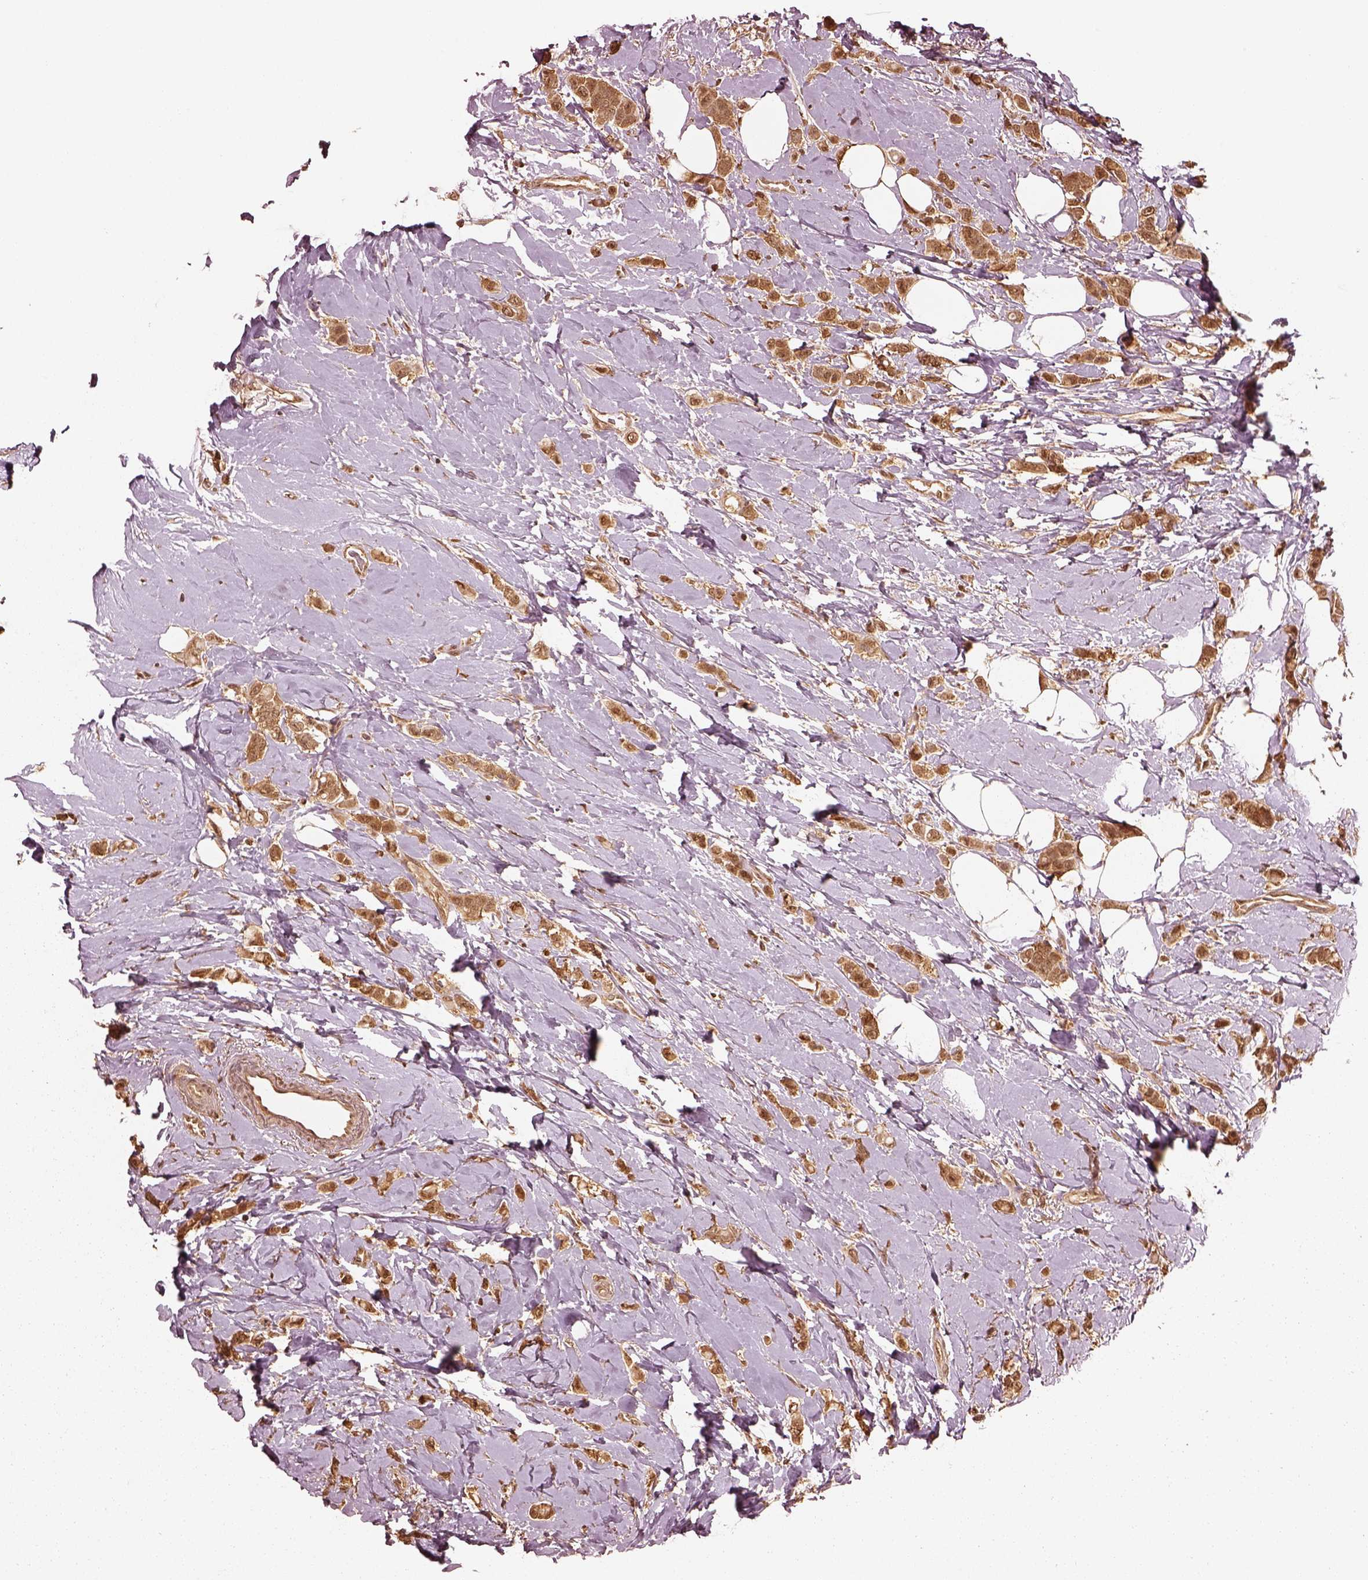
{"staining": {"intensity": "moderate", "quantity": "25%-75%", "location": "cytoplasmic/membranous,nuclear"}, "tissue": "breast cancer", "cell_type": "Tumor cells", "image_type": "cancer", "snomed": [{"axis": "morphology", "description": "Lobular carcinoma"}, {"axis": "topography", "description": "Breast"}], "caption": "Breast lobular carcinoma stained with a protein marker demonstrates moderate staining in tumor cells.", "gene": "PSMC5", "patient": {"sex": "female", "age": 66}}